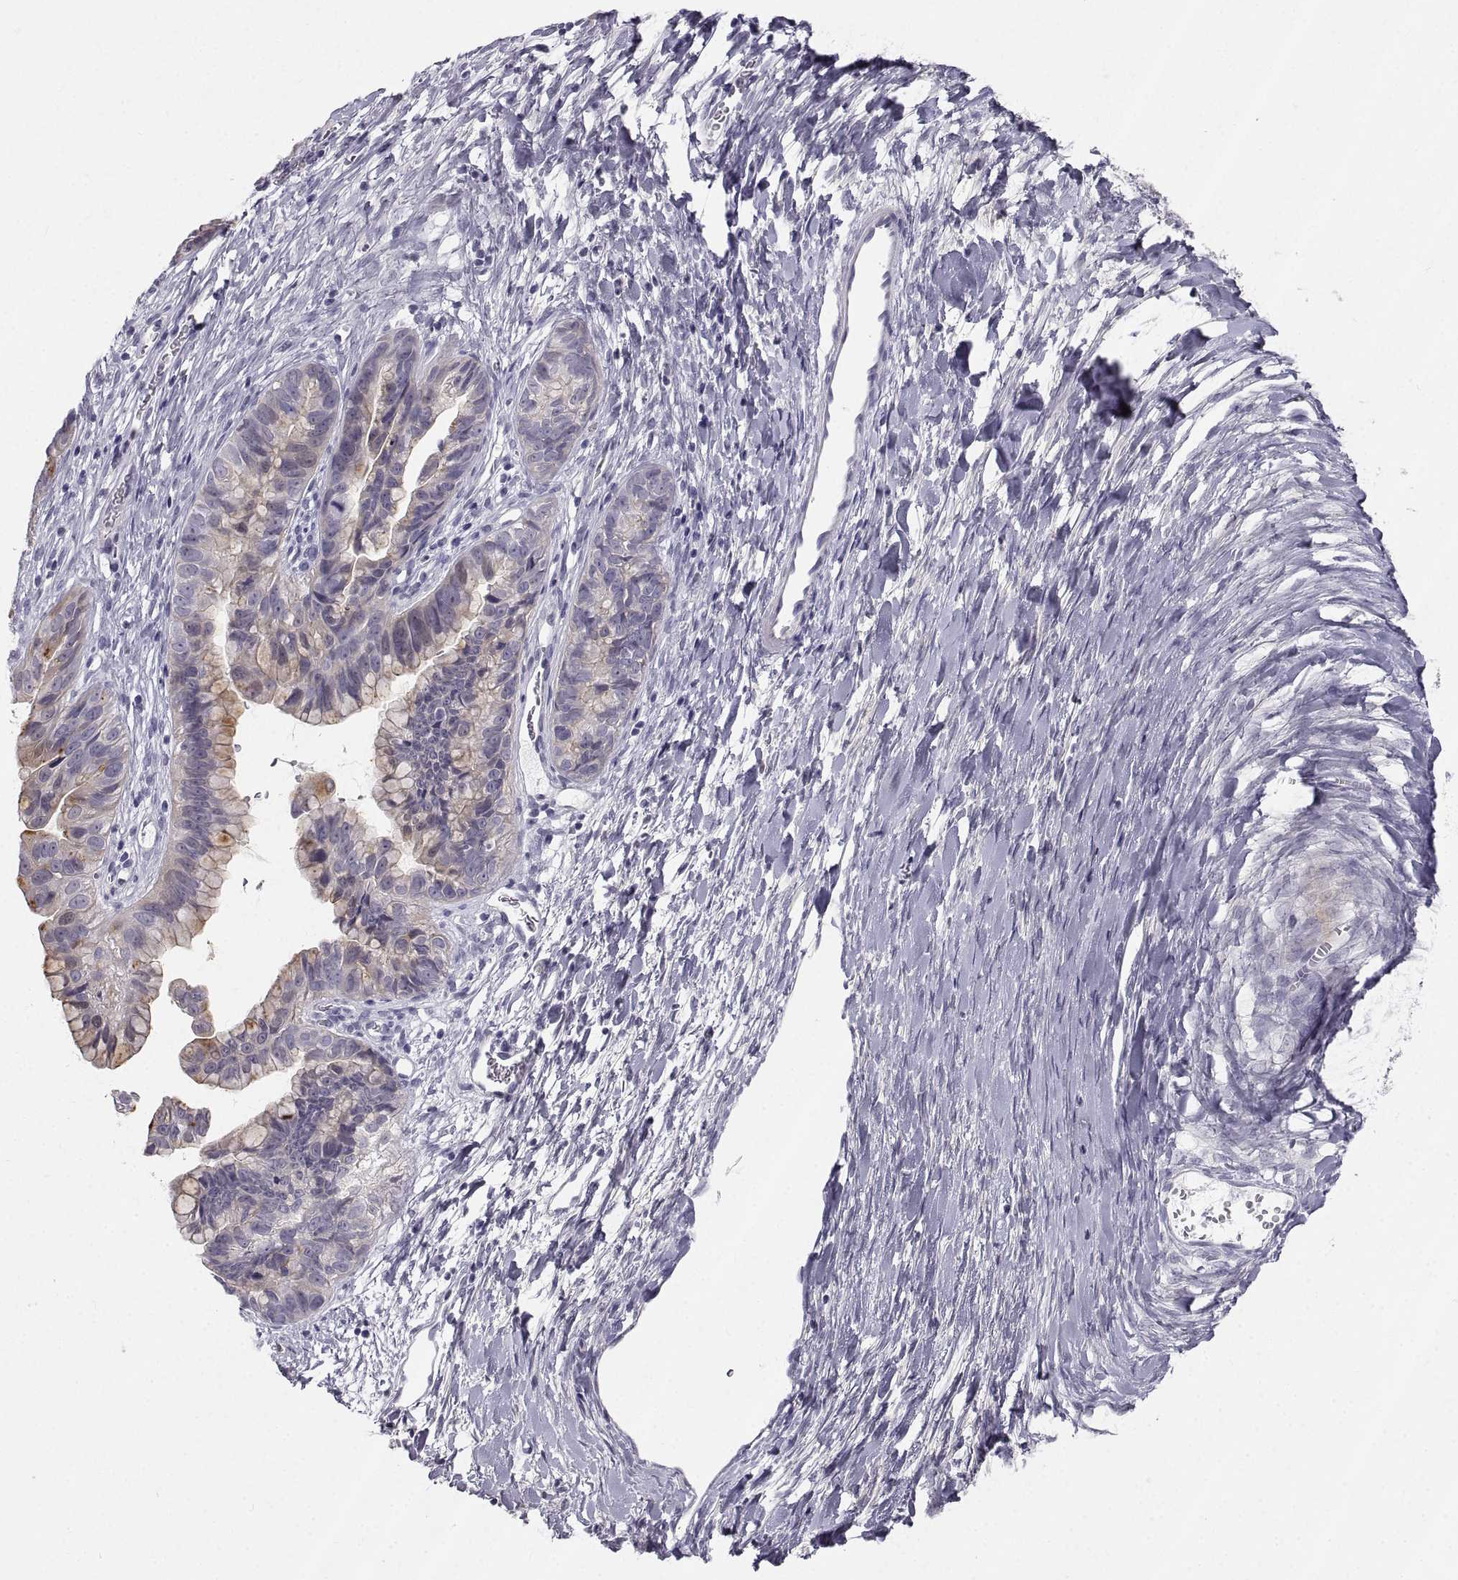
{"staining": {"intensity": "weak", "quantity": "<25%", "location": "cytoplasmic/membranous"}, "tissue": "ovarian cancer", "cell_type": "Tumor cells", "image_type": "cancer", "snomed": [{"axis": "morphology", "description": "Cystadenocarcinoma, mucinous, NOS"}, {"axis": "topography", "description": "Ovary"}], "caption": "A high-resolution micrograph shows IHC staining of mucinous cystadenocarcinoma (ovarian), which displays no significant staining in tumor cells.", "gene": "ZNF185", "patient": {"sex": "female", "age": 76}}